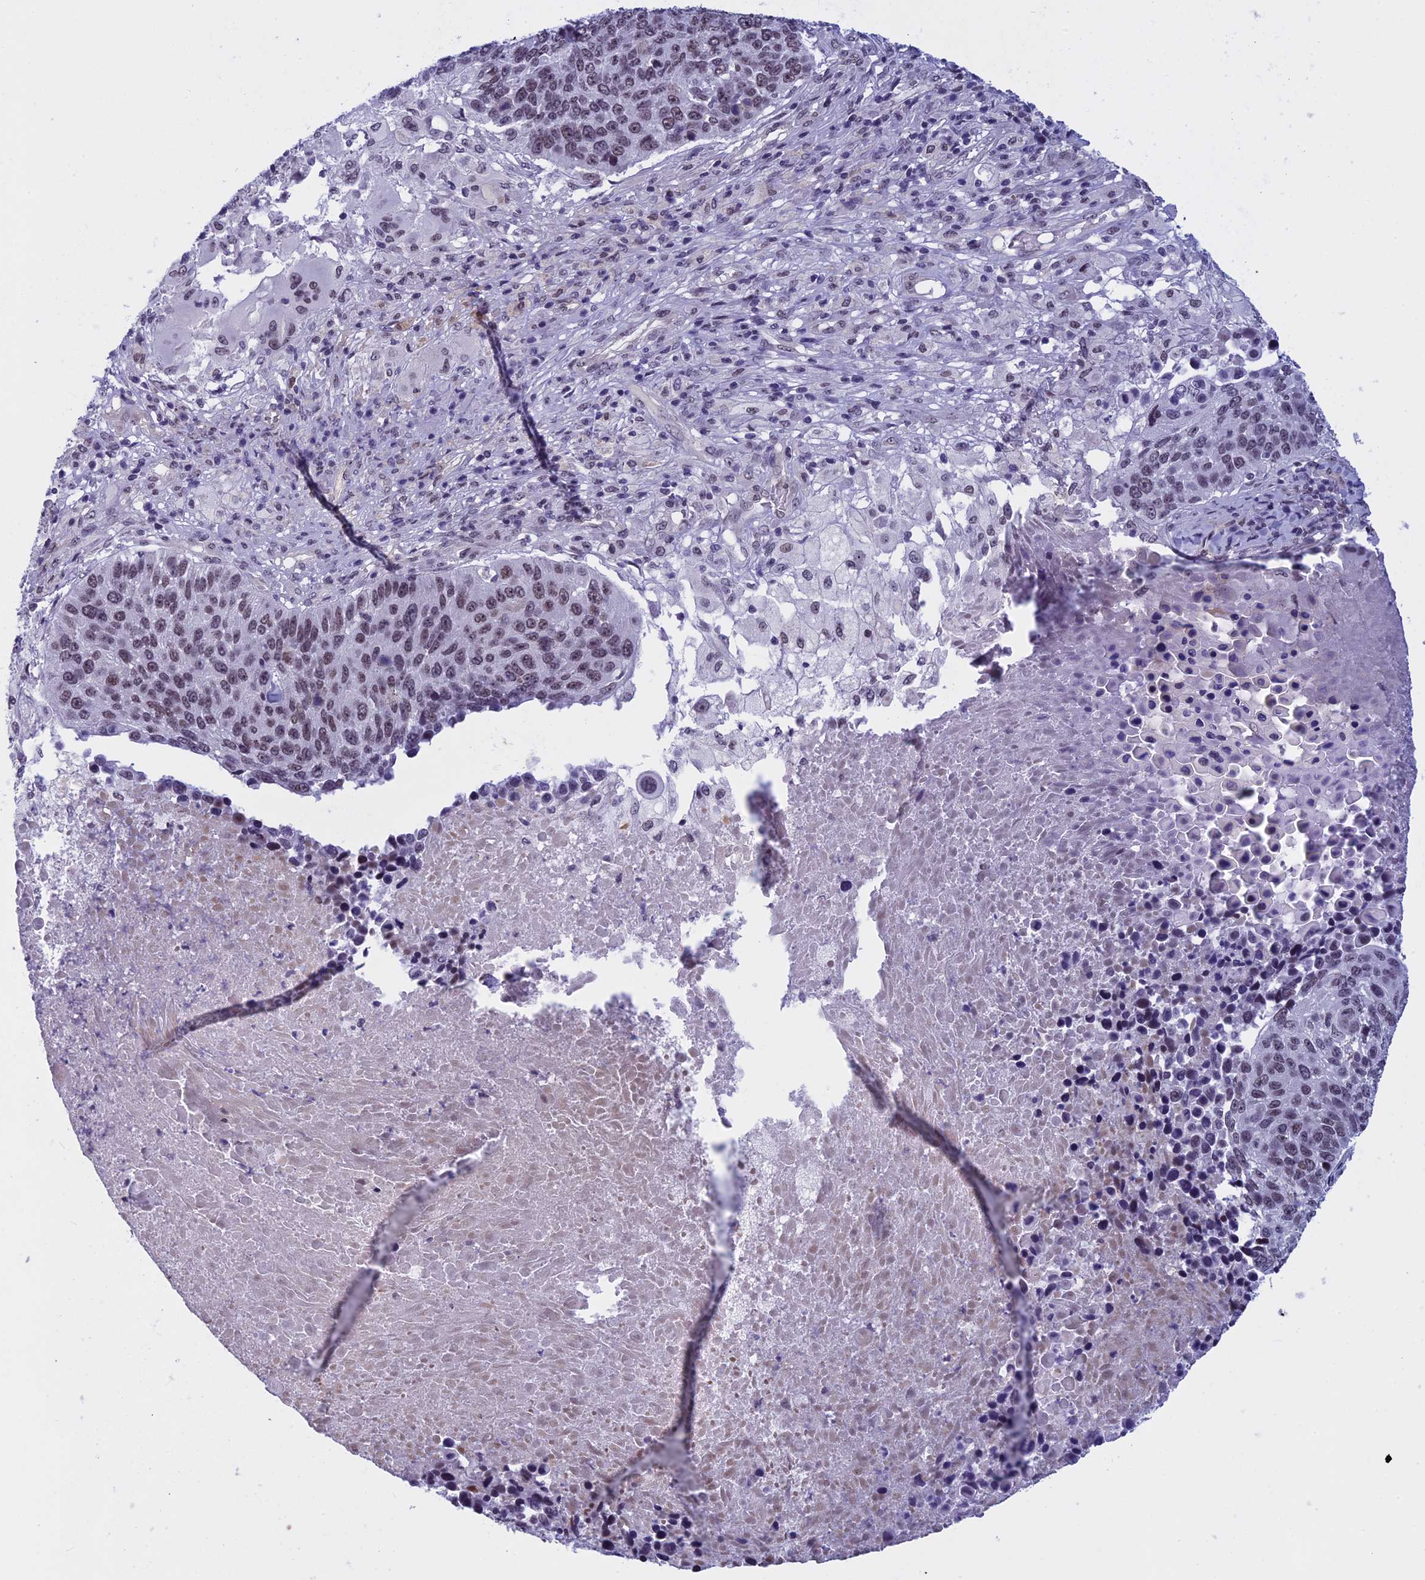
{"staining": {"intensity": "moderate", "quantity": ">75%", "location": "nuclear"}, "tissue": "lung cancer", "cell_type": "Tumor cells", "image_type": "cancer", "snomed": [{"axis": "morphology", "description": "Normal tissue, NOS"}, {"axis": "morphology", "description": "Squamous cell carcinoma, NOS"}, {"axis": "topography", "description": "Lymph node"}, {"axis": "topography", "description": "Lung"}], "caption": "The histopathology image displays staining of lung cancer, revealing moderate nuclear protein positivity (brown color) within tumor cells.", "gene": "NIPBL", "patient": {"sex": "male", "age": 66}}